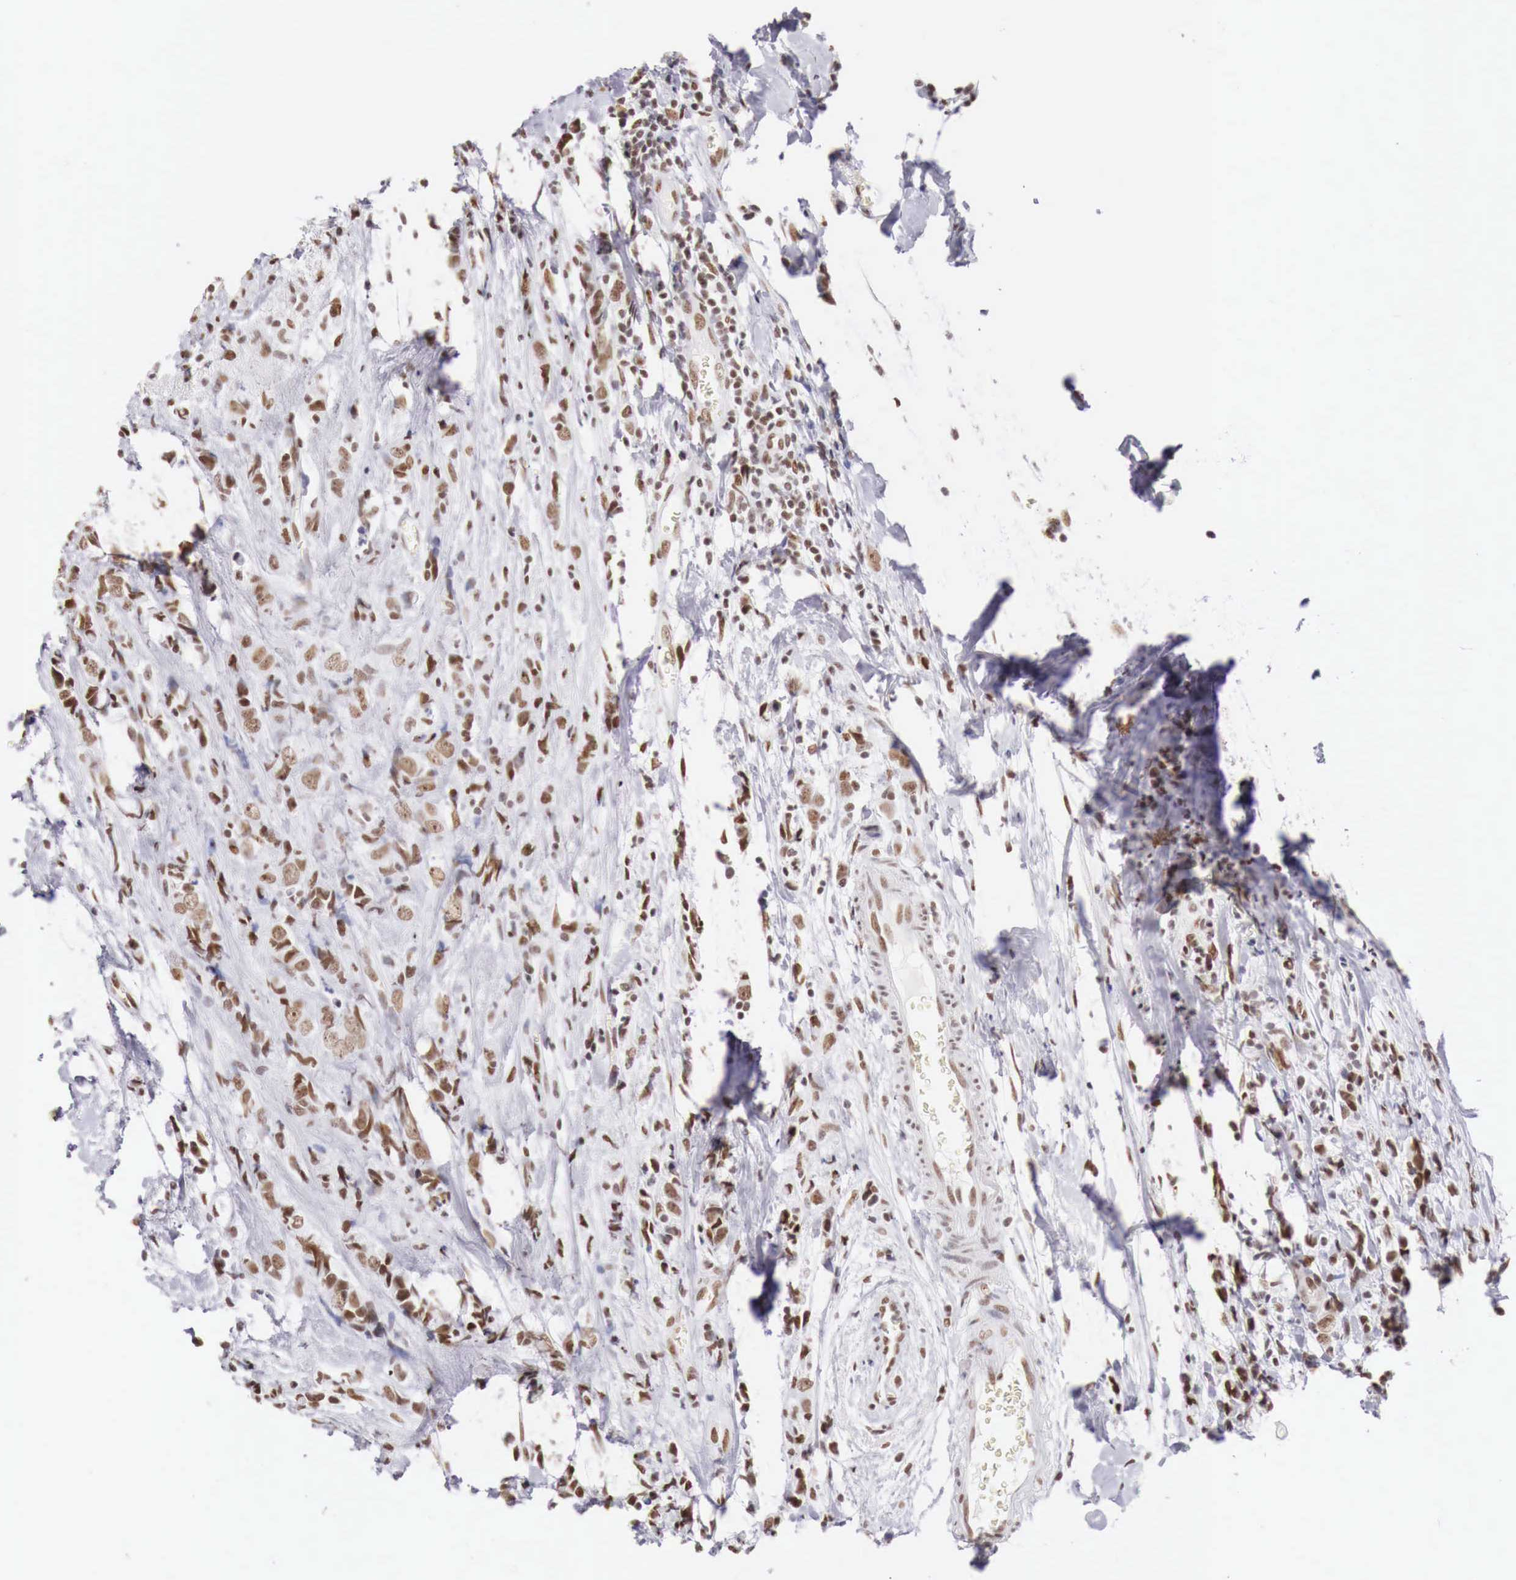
{"staining": {"intensity": "moderate", "quantity": ">75%", "location": "nuclear"}, "tissue": "breast cancer", "cell_type": "Tumor cells", "image_type": "cancer", "snomed": [{"axis": "morphology", "description": "Lobular carcinoma"}, {"axis": "topography", "description": "Breast"}], "caption": "Breast lobular carcinoma stained for a protein demonstrates moderate nuclear positivity in tumor cells. (Brightfield microscopy of DAB IHC at high magnification).", "gene": "PHF14", "patient": {"sex": "female", "age": 57}}